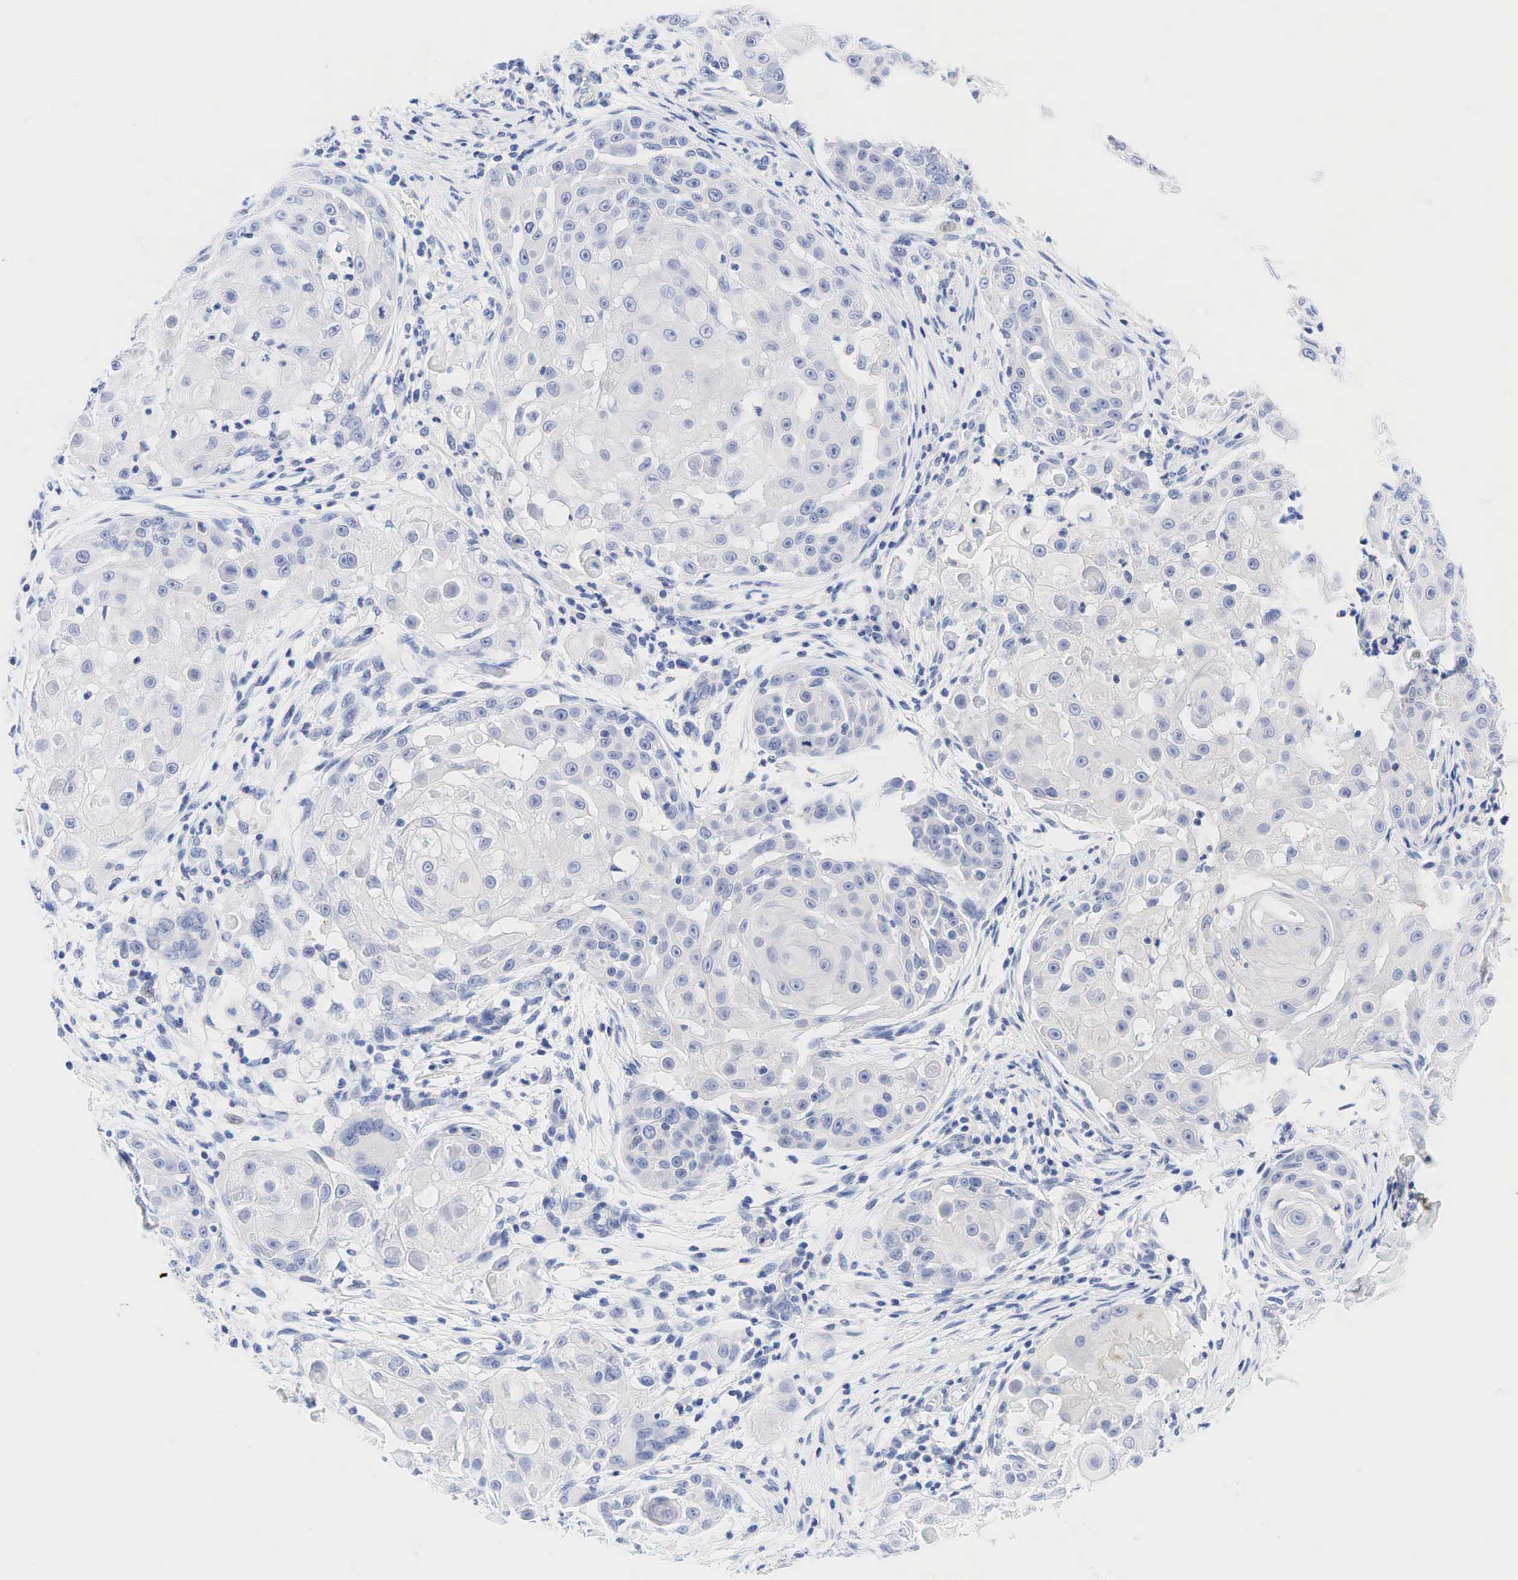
{"staining": {"intensity": "negative", "quantity": "none", "location": "none"}, "tissue": "skin cancer", "cell_type": "Tumor cells", "image_type": "cancer", "snomed": [{"axis": "morphology", "description": "Squamous cell carcinoma, NOS"}, {"axis": "topography", "description": "Skin"}], "caption": "This is an immunohistochemistry image of human squamous cell carcinoma (skin). There is no staining in tumor cells.", "gene": "AR", "patient": {"sex": "male", "age": 77}}